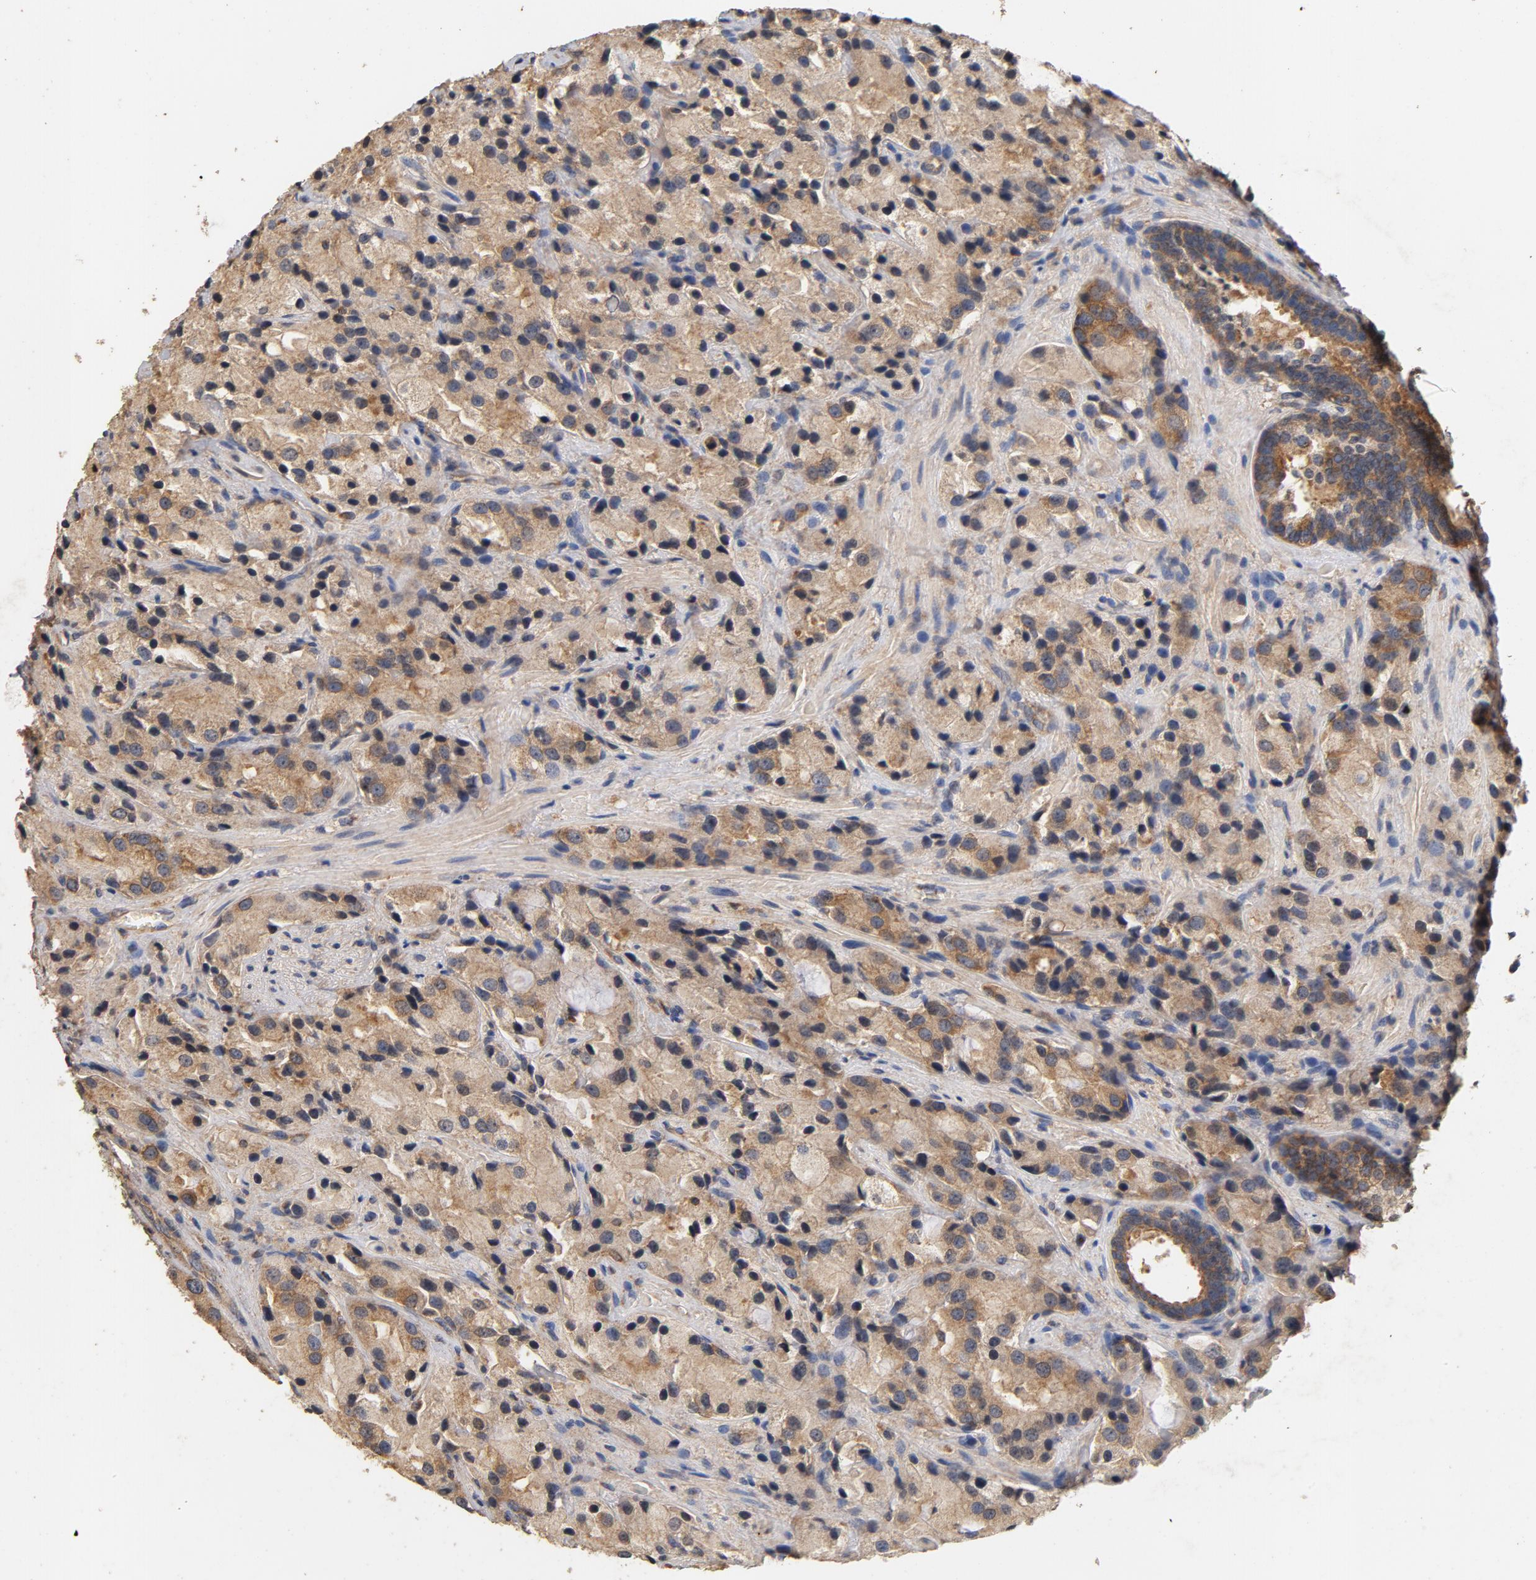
{"staining": {"intensity": "moderate", "quantity": ">75%", "location": "cytoplasmic/membranous"}, "tissue": "prostate cancer", "cell_type": "Tumor cells", "image_type": "cancer", "snomed": [{"axis": "morphology", "description": "Adenocarcinoma, High grade"}, {"axis": "topography", "description": "Prostate"}], "caption": "Protein expression by immunohistochemistry exhibits moderate cytoplasmic/membranous staining in approximately >75% of tumor cells in prostate cancer. (brown staining indicates protein expression, while blue staining denotes nuclei).", "gene": "DDX6", "patient": {"sex": "male", "age": 70}}